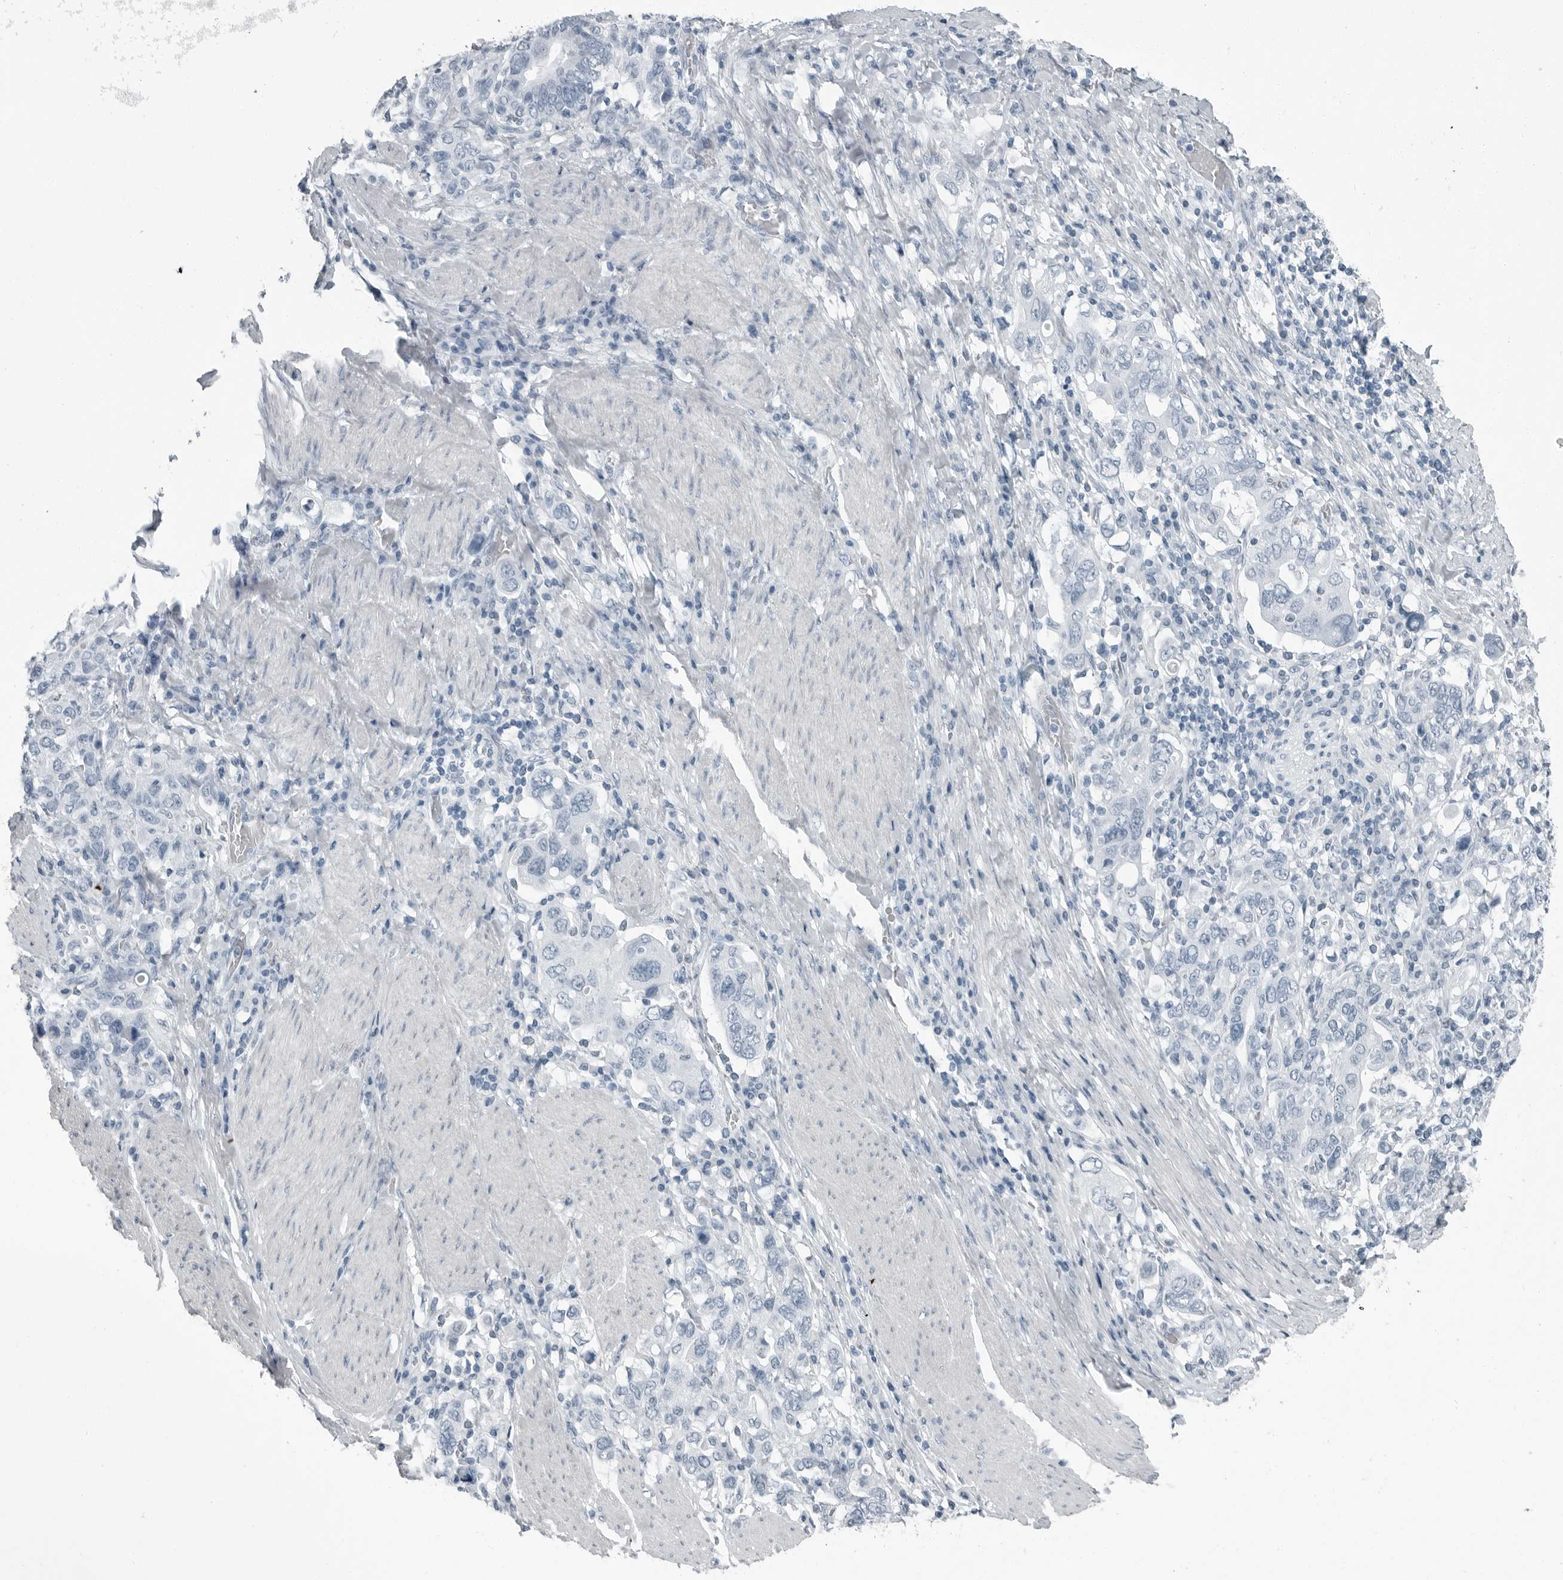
{"staining": {"intensity": "negative", "quantity": "none", "location": "none"}, "tissue": "stomach cancer", "cell_type": "Tumor cells", "image_type": "cancer", "snomed": [{"axis": "morphology", "description": "Adenocarcinoma, NOS"}, {"axis": "topography", "description": "Stomach, upper"}], "caption": "DAB immunohistochemical staining of human stomach cancer (adenocarcinoma) reveals no significant staining in tumor cells. (Immunohistochemistry (ihc), brightfield microscopy, high magnification).", "gene": "FABP6", "patient": {"sex": "male", "age": 62}}